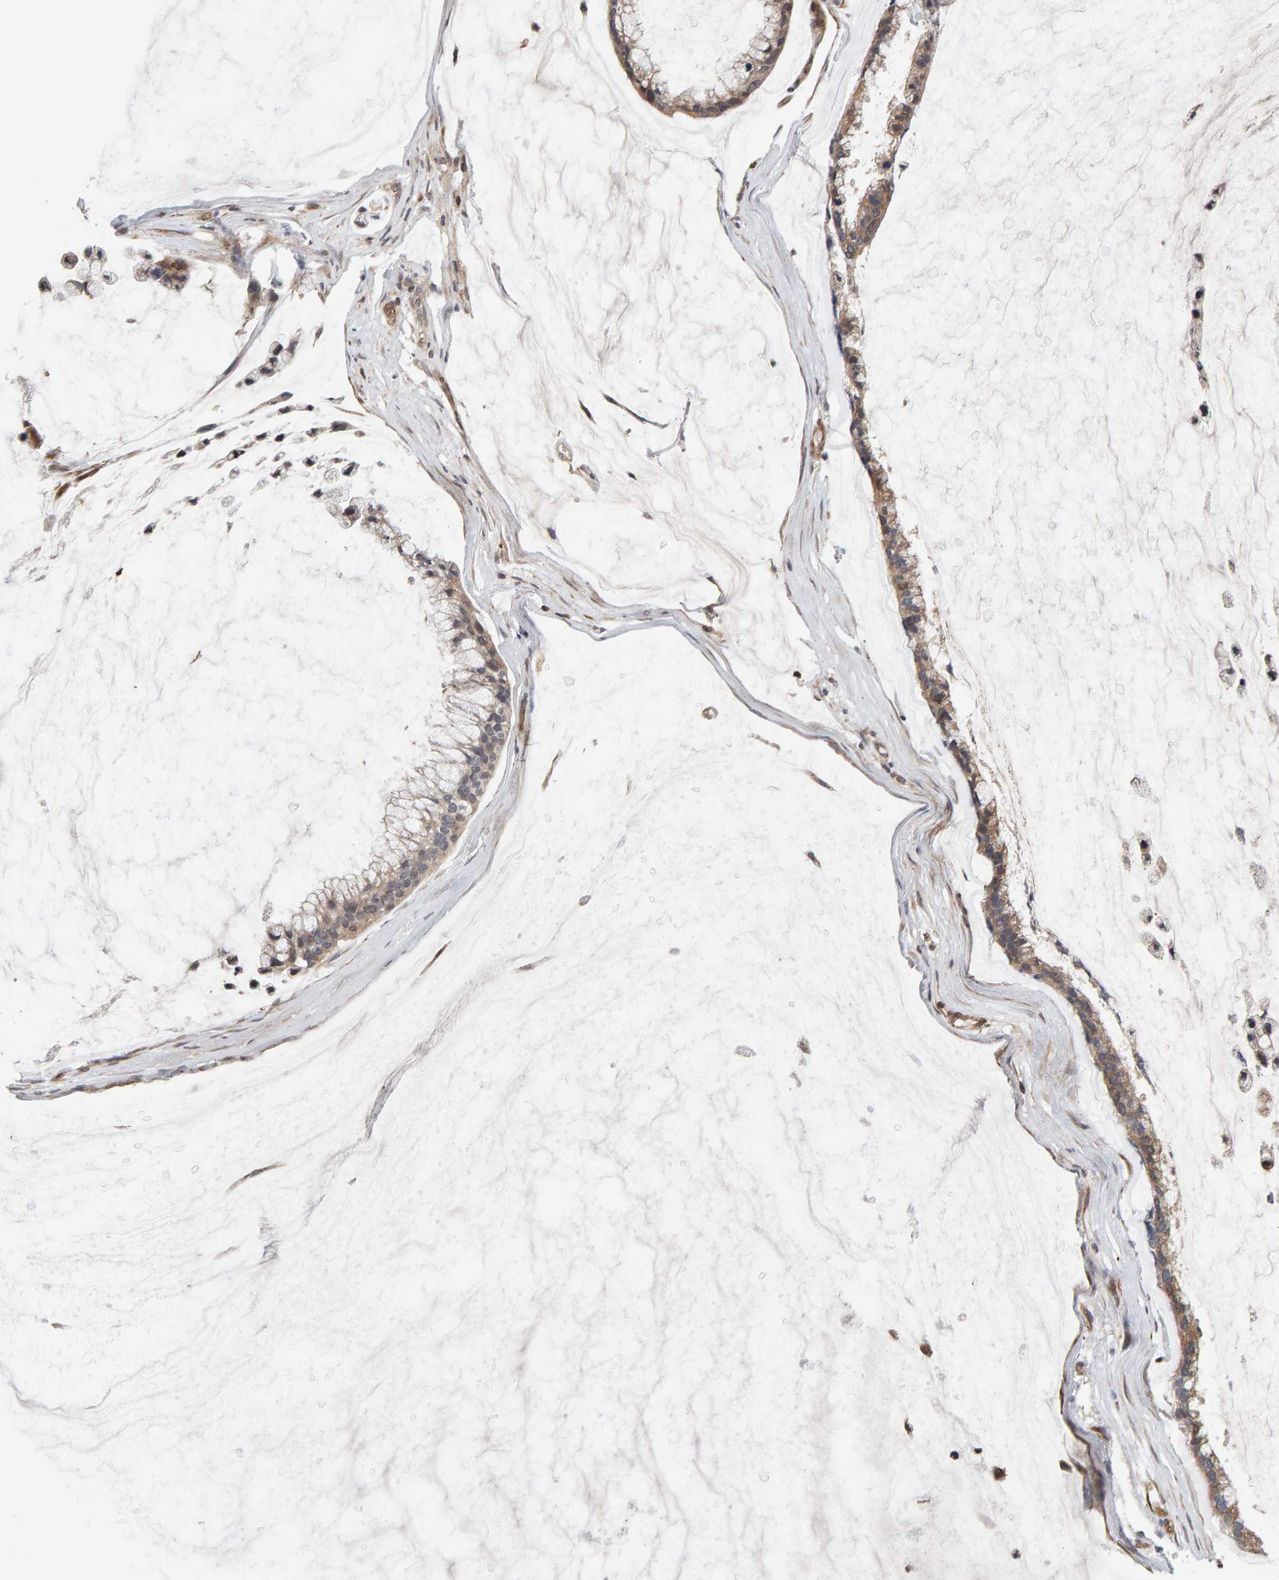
{"staining": {"intensity": "weak", "quantity": "25%-75%", "location": "cytoplasmic/membranous"}, "tissue": "ovarian cancer", "cell_type": "Tumor cells", "image_type": "cancer", "snomed": [{"axis": "morphology", "description": "Cystadenocarcinoma, mucinous, NOS"}, {"axis": "topography", "description": "Ovary"}], "caption": "Immunohistochemical staining of mucinous cystadenocarcinoma (ovarian) reveals low levels of weak cytoplasmic/membranous protein staining in about 25%-75% of tumor cells.", "gene": "TEFM", "patient": {"sex": "female", "age": 39}}